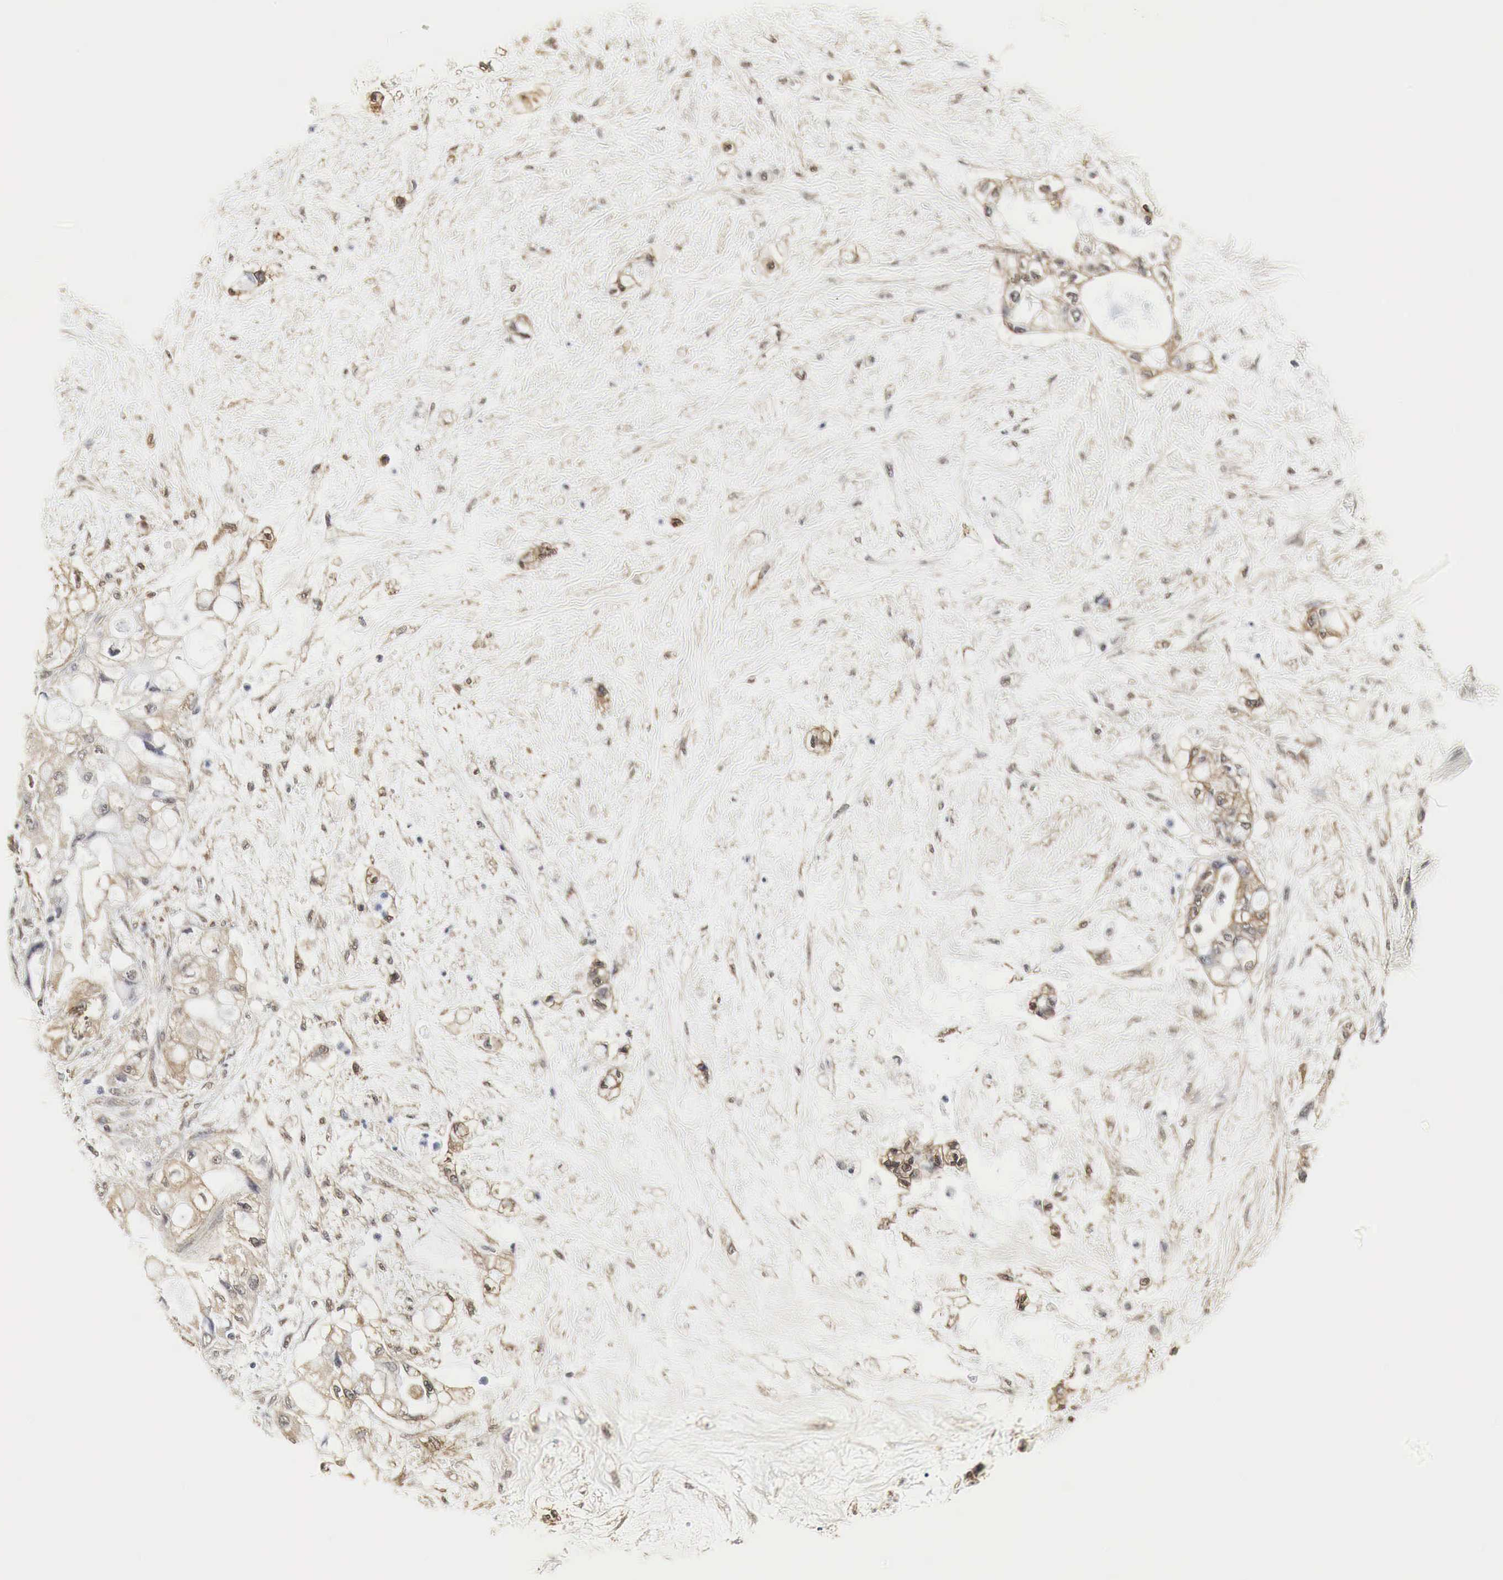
{"staining": {"intensity": "negative", "quantity": "none", "location": "none"}, "tissue": "pancreatic cancer", "cell_type": "Tumor cells", "image_type": "cancer", "snomed": [{"axis": "morphology", "description": "Adenocarcinoma, NOS"}, {"axis": "topography", "description": "Pancreas"}], "caption": "IHC histopathology image of adenocarcinoma (pancreatic) stained for a protein (brown), which demonstrates no positivity in tumor cells. The staining is performed using DAB brown chromogen with nuclei counter-stained in using hematoxylin.", "gene": "SPIN1", "patient": {"sex": "female", "age": 70}}